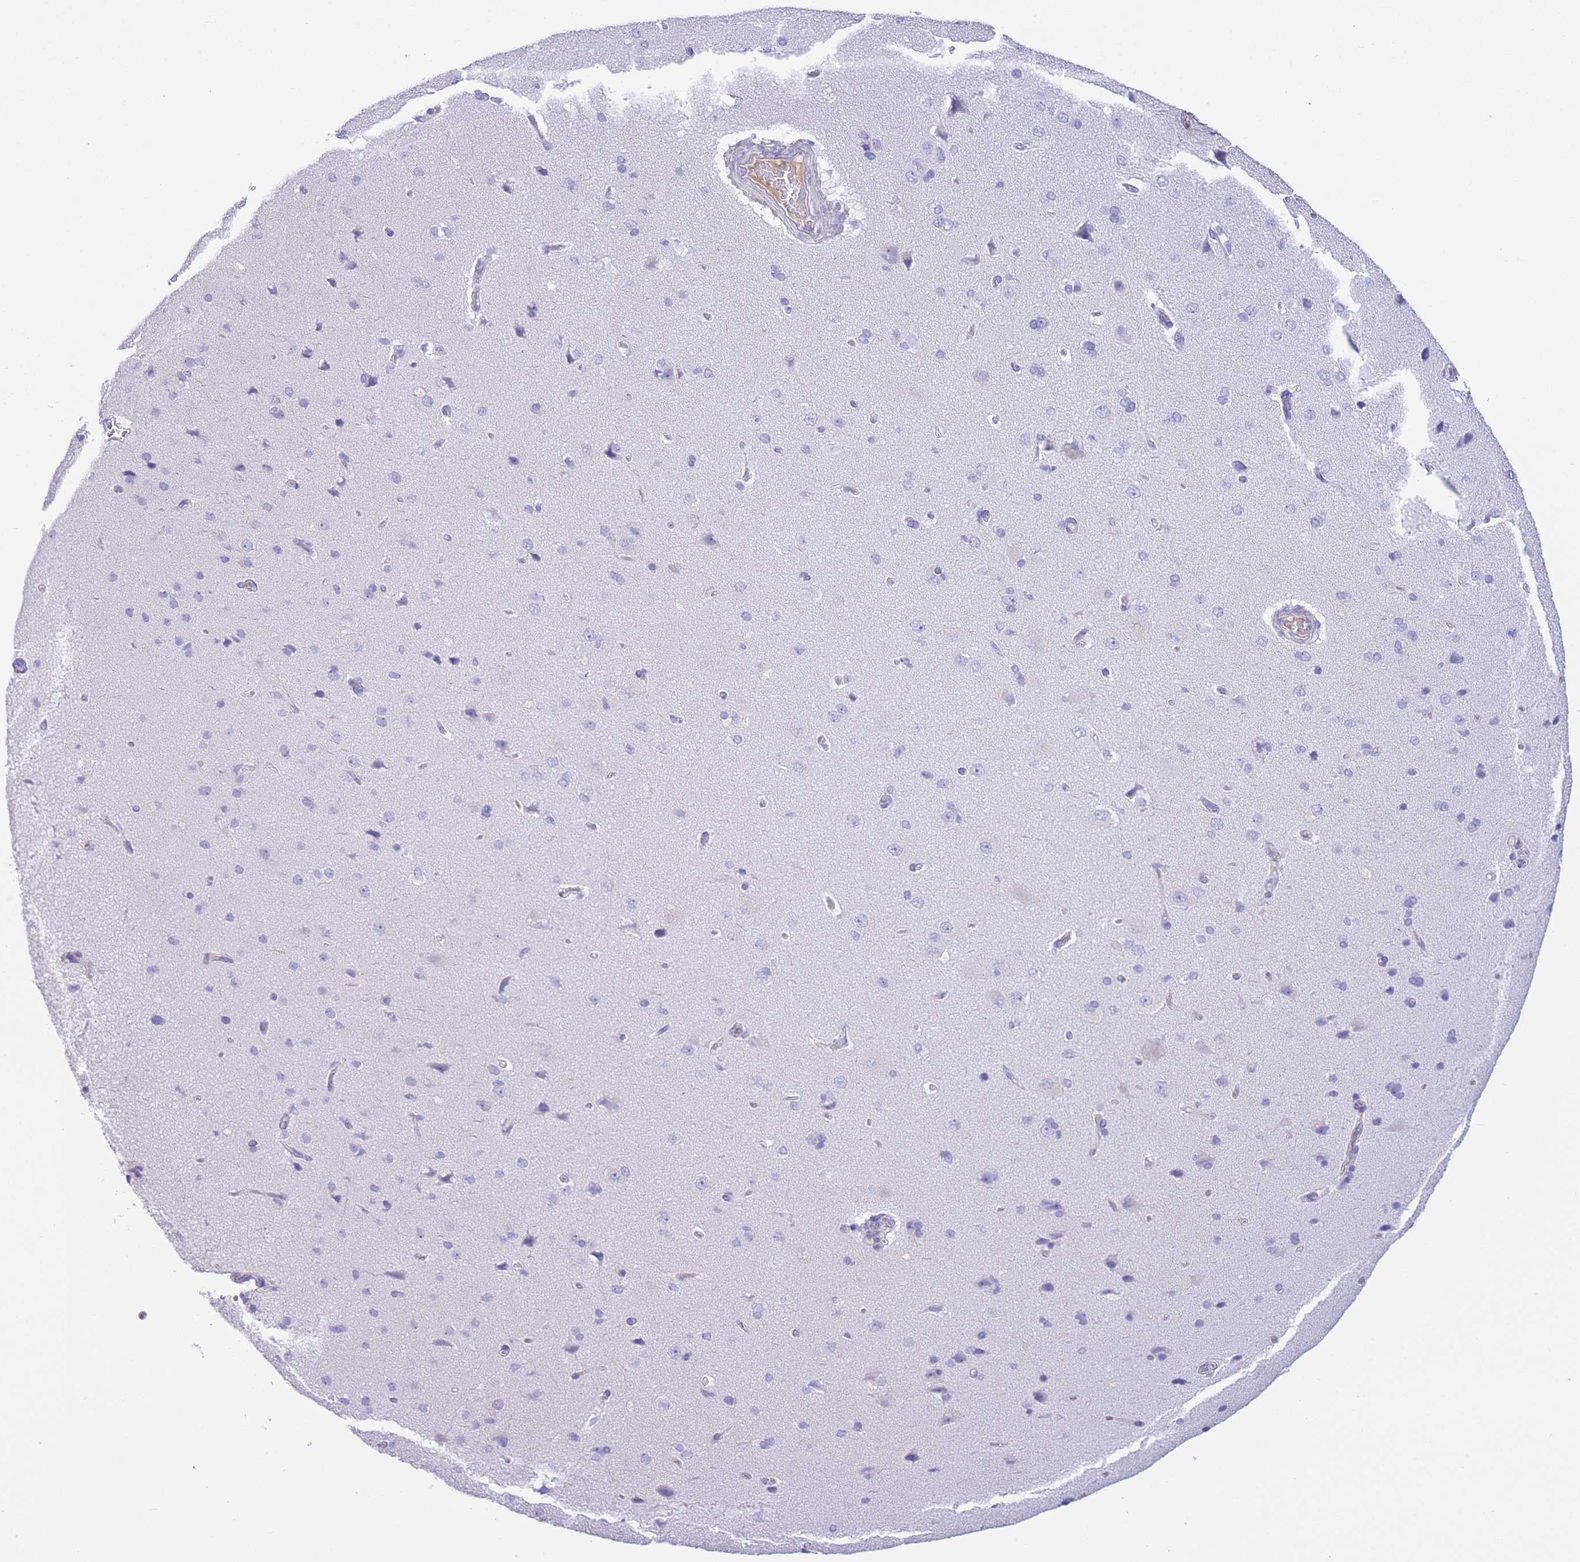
{"staining": {"intensity": "negative", "quantity": "none", "location": "none"}, "tissue": "cerebral cortex", "cell_type": "Endothelial cells", "image_type": "normal", "snomed": [{"axis": "morphology", "description": "Normal tissue, NOS"}, {"axis": "topography", "description": "Cerebral cortex"}], "caption": "High power microscopy image of an immunohistochemistry (IHC) micrograph of unremarkable cerebral cortex, revealing no significant expression in endothelial cells.", "gene": "PLBD1", "patient": {"sex": "male", "age": 62}}